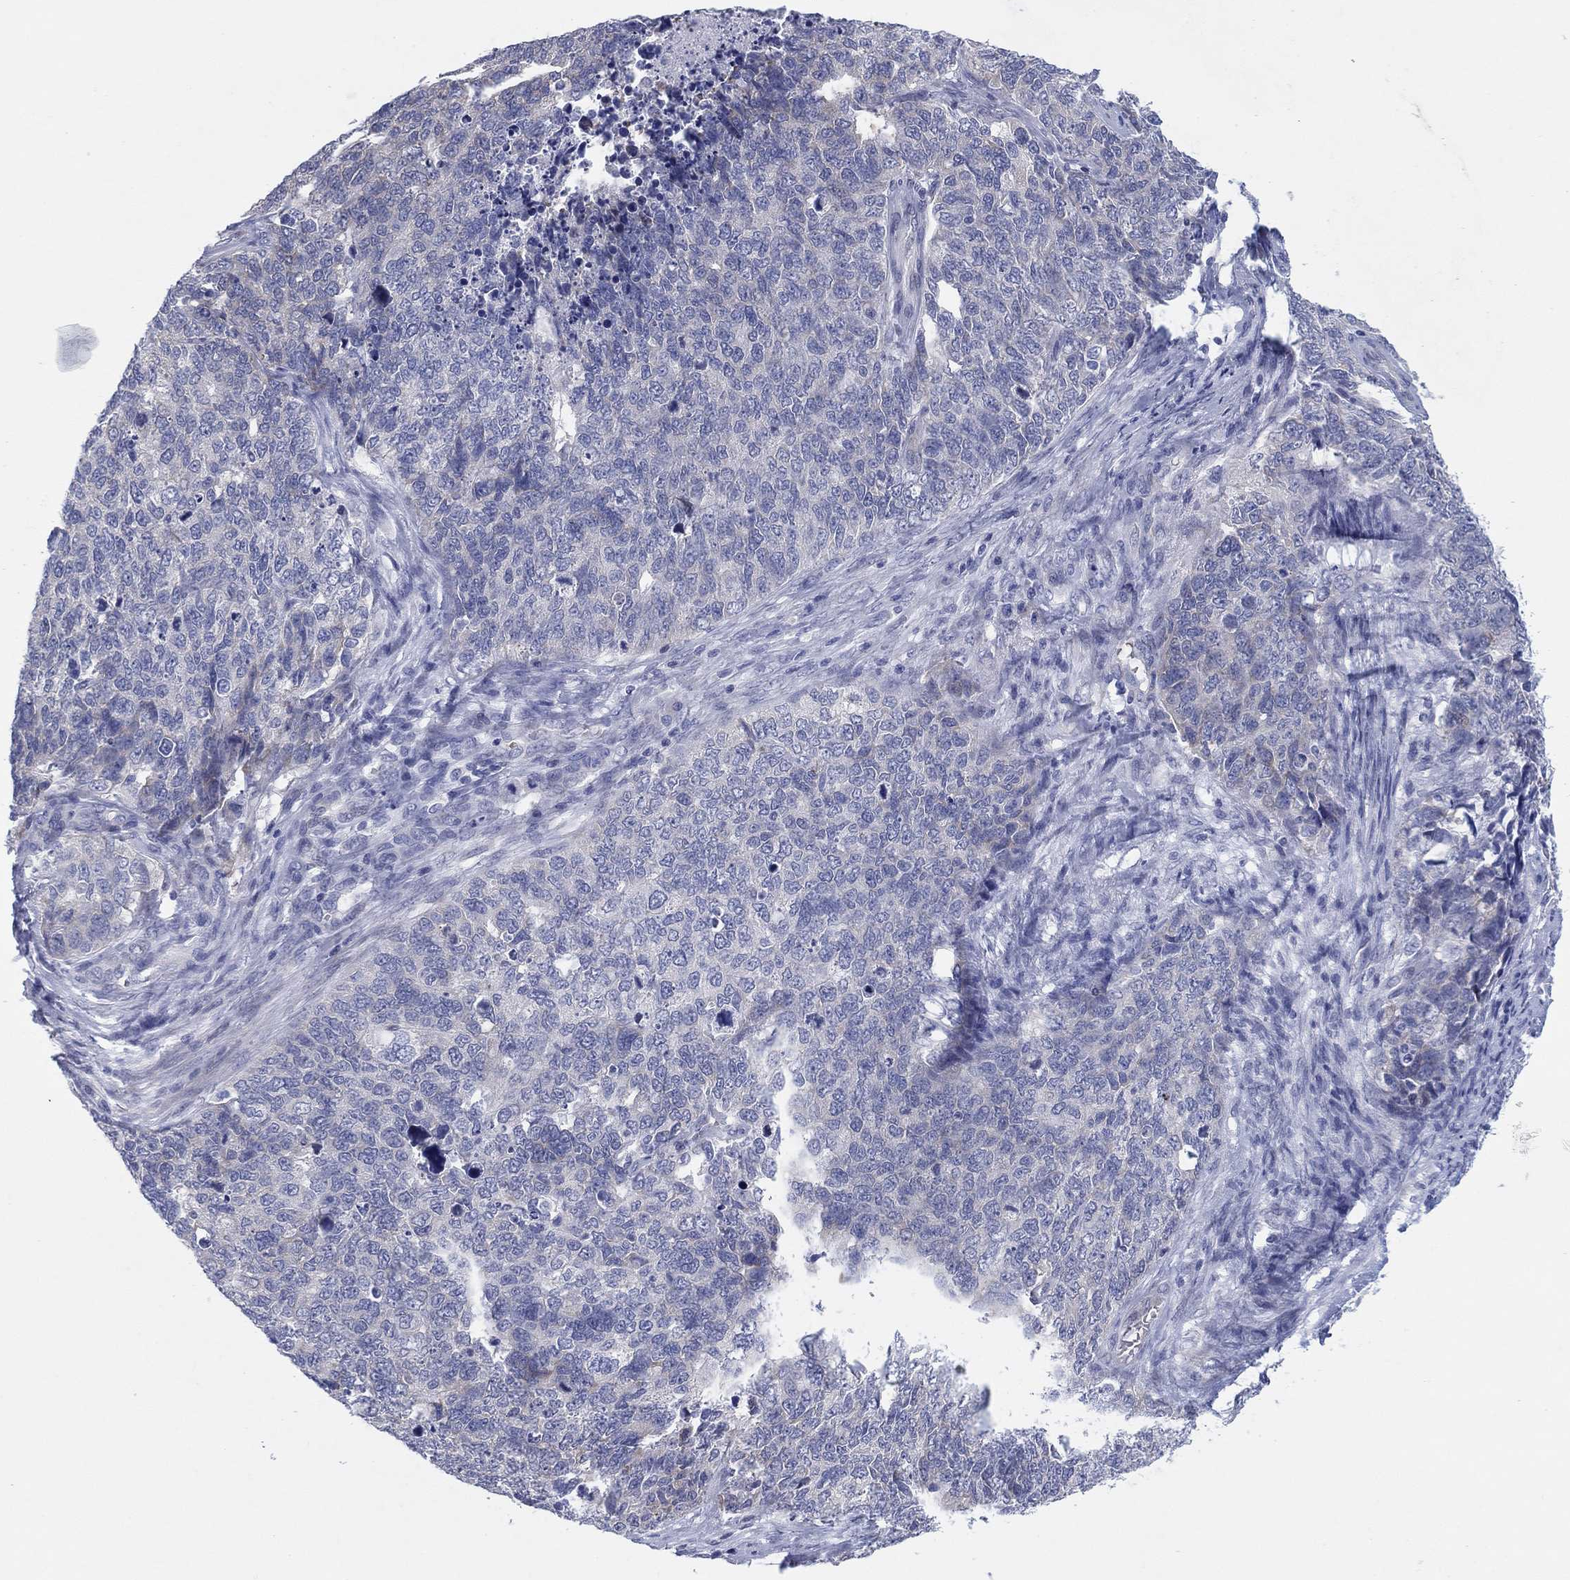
{"staining": {"intensity": "moderate", "quantity": "<25%", "location": "cytoplasmic/membranous"}, "tissue": "cervical cancer", "cell_type": "Tumor cells", "image_type": "cancer", "snomed": [{"axis": "morphology", "description": "Squamous cell carcinoma, NOS"}, {"axis": "topography", "description": "Cervix"}], "caption": "Immunohistochemical staining of human cervical cancer (squamous cell carcinoma) exhibits low levels of moderate cytoplasmic/membranous staining in about <25% of tumor cells. (Brightfield microscopy of DAB IHC at high magnification).", "gene": "HEATR4", "patient": {"sex": "female", "age": 63}}